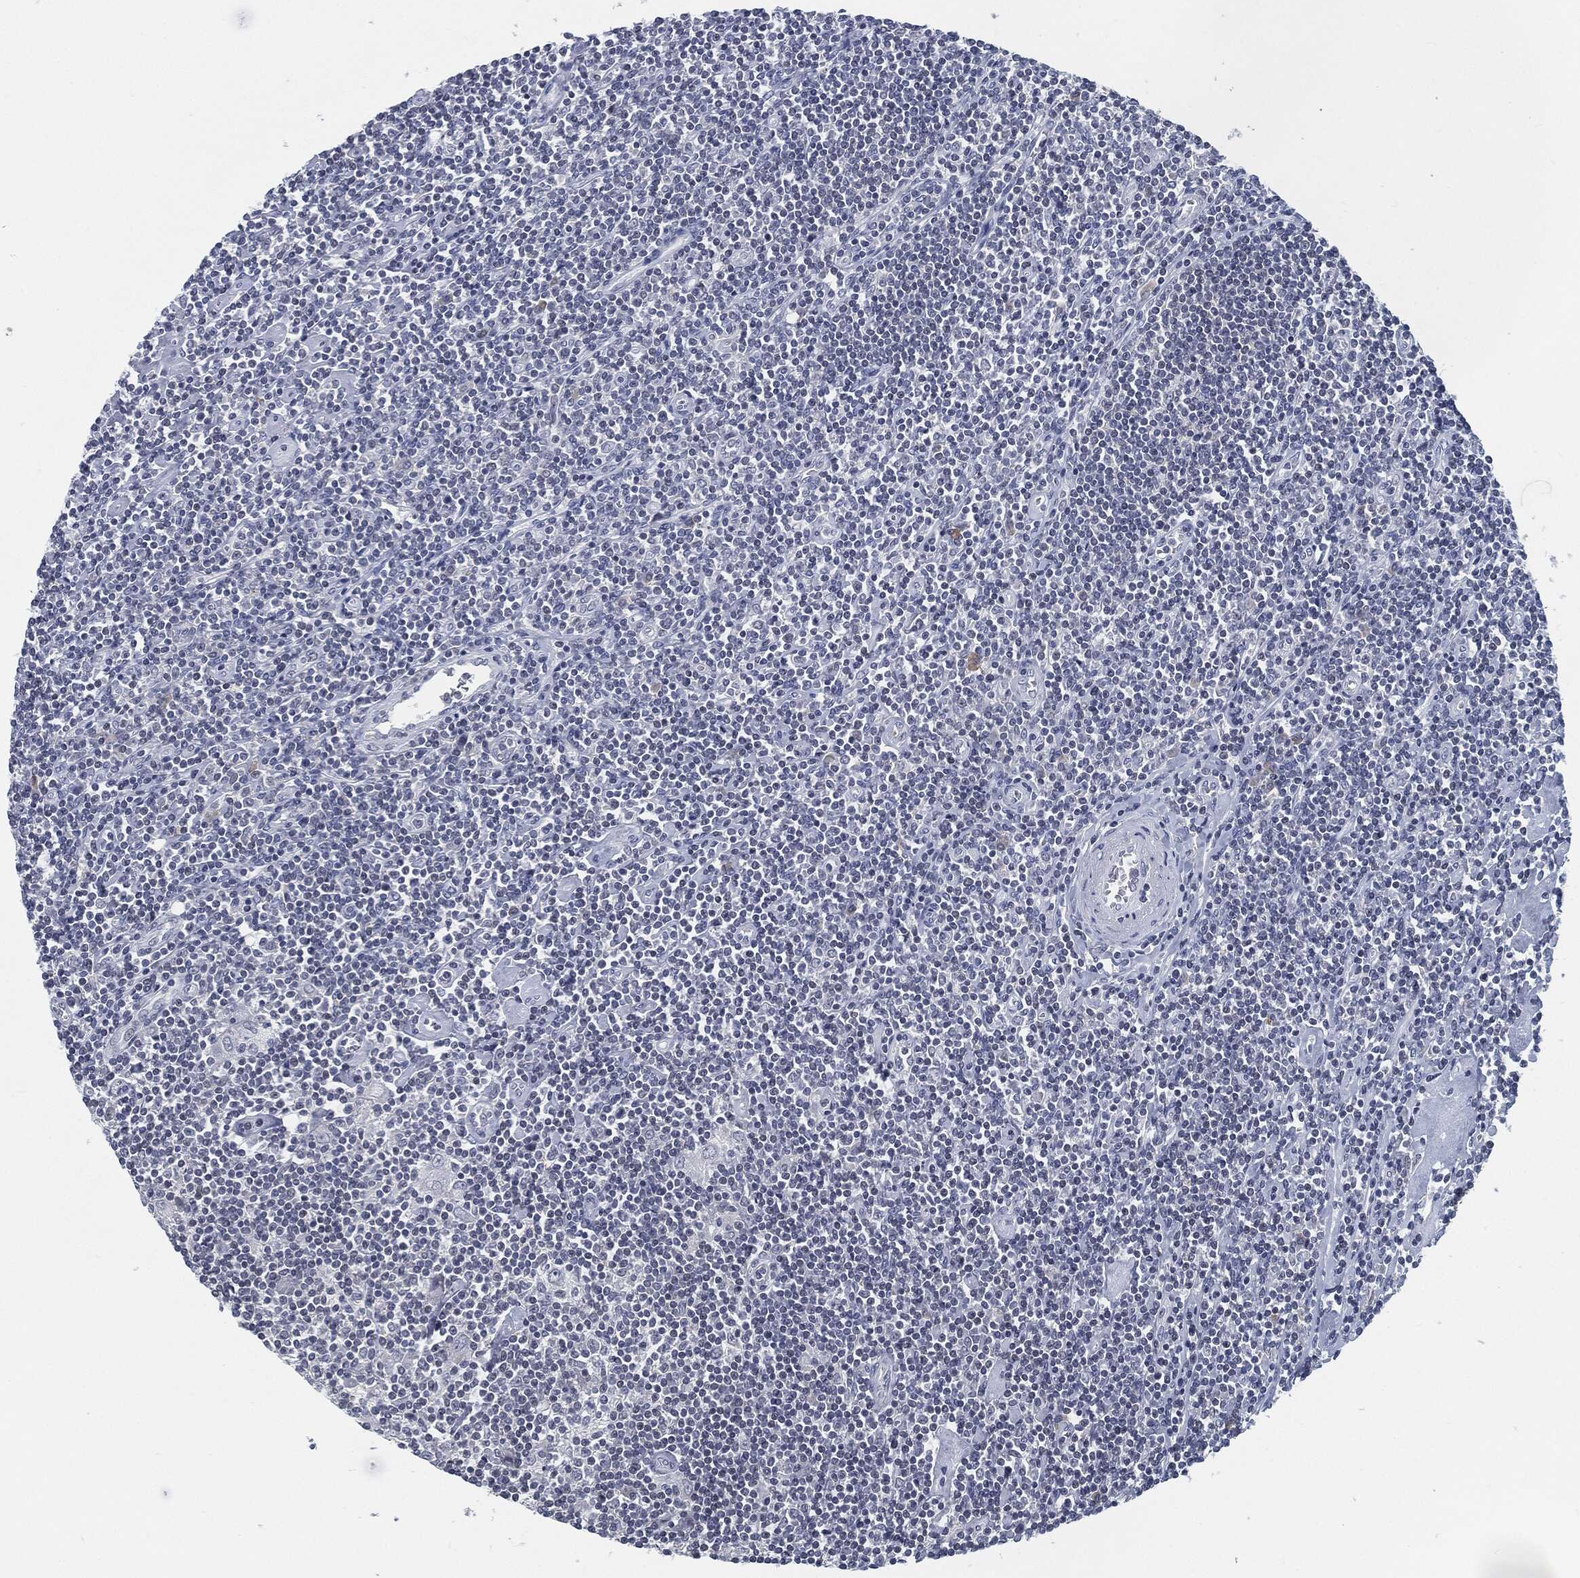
{"staining": {"intensity": "negative", "quantity": "none", "location": "none"}, "tissue": "lymphoma", "cell_type": "Tumor cells", "image_type": "cancer", "snomed": [{"axis": "morphology", "description": "Hodgkin's disease, NOS"}, {"axis": "topography", "description": "Lymph node"}], "caption": "This is a image of immunohistochemistry staining of Hodgkin's disease, which shows no expression in tumor cells.", "gene": "PROM1", "patient": {"sex": "male", "age": 40}}